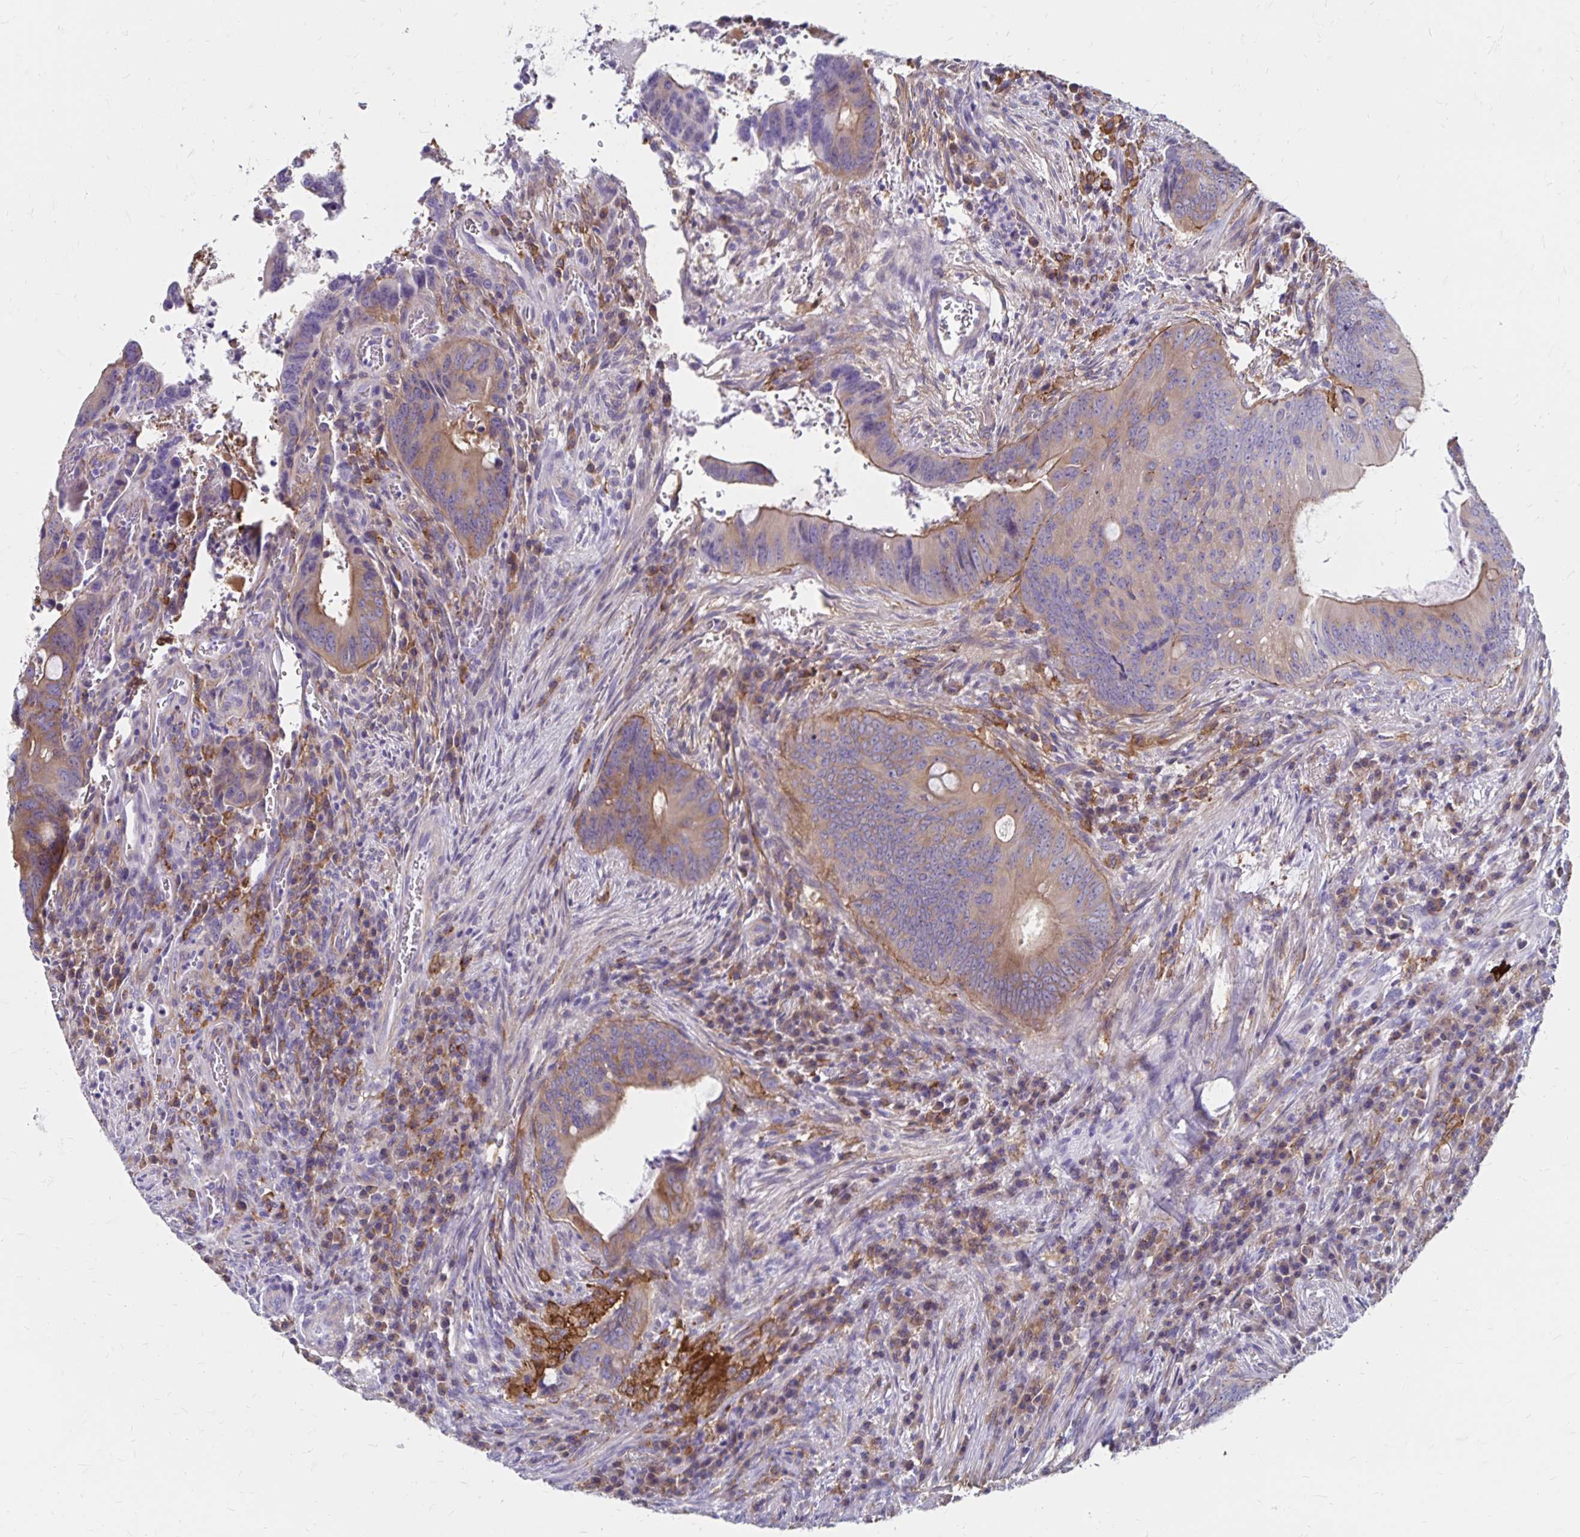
{"staining": {"intensity": "moderate", "quantity": "25%-75%", "location": "cytoplasmic/membranous"}, "tissue": "colorectal cancer", "cell_type": "Tumor cells", "image_type": "cancer", "snomed": [{"axis": "morphology", "description": "Adenocarcinoma, NOS"}, {"axis": "topography", "description": "Colon"}], "caption": "Colorectal cancer stained with a protein marker exhibits moderate staining in tumor cells.", "gene": "TNS3", "patient": {"sex": "female", "age": 74}}